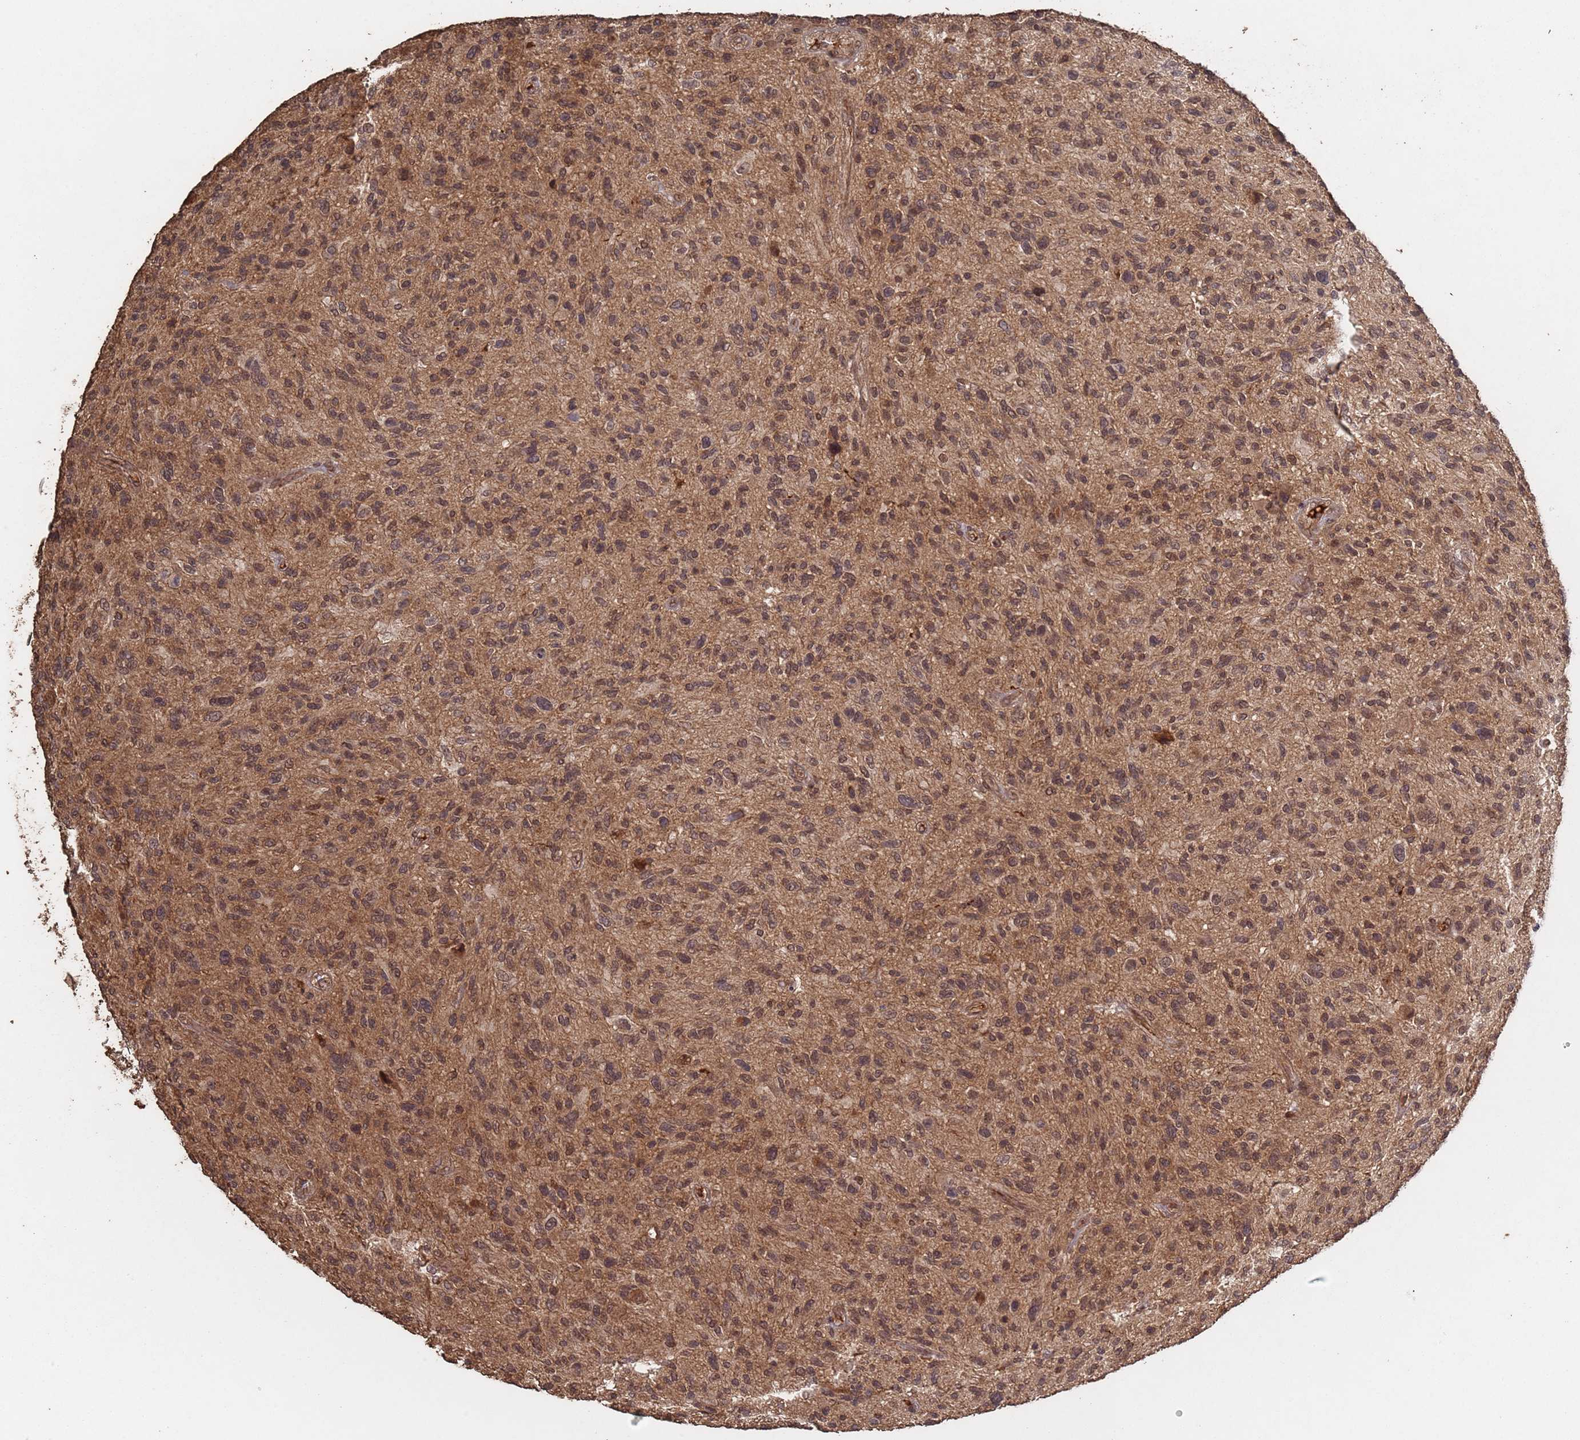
{"staining": {"intensity": "moderate", "quantity": "25%-75%", "location": "cytoplasmic/membranous,nuclear"}, "tissue": "glioma", "cell_type": "Tumor cells", "image_type": "cancer", "snomed": [{"axis": "morphology", "description": "Glioma, malignant, High grade"}, {"axis": "topography", "description": "Brain"}], "caption": "Protein analysis of glioma tissue exhibits moderate cytoplasmic/membranous and nuclear staining in approximately 25%-75% of tumor cells.", "gene": "FRAT1", "patient": {"sex": "male", "age": 47}}